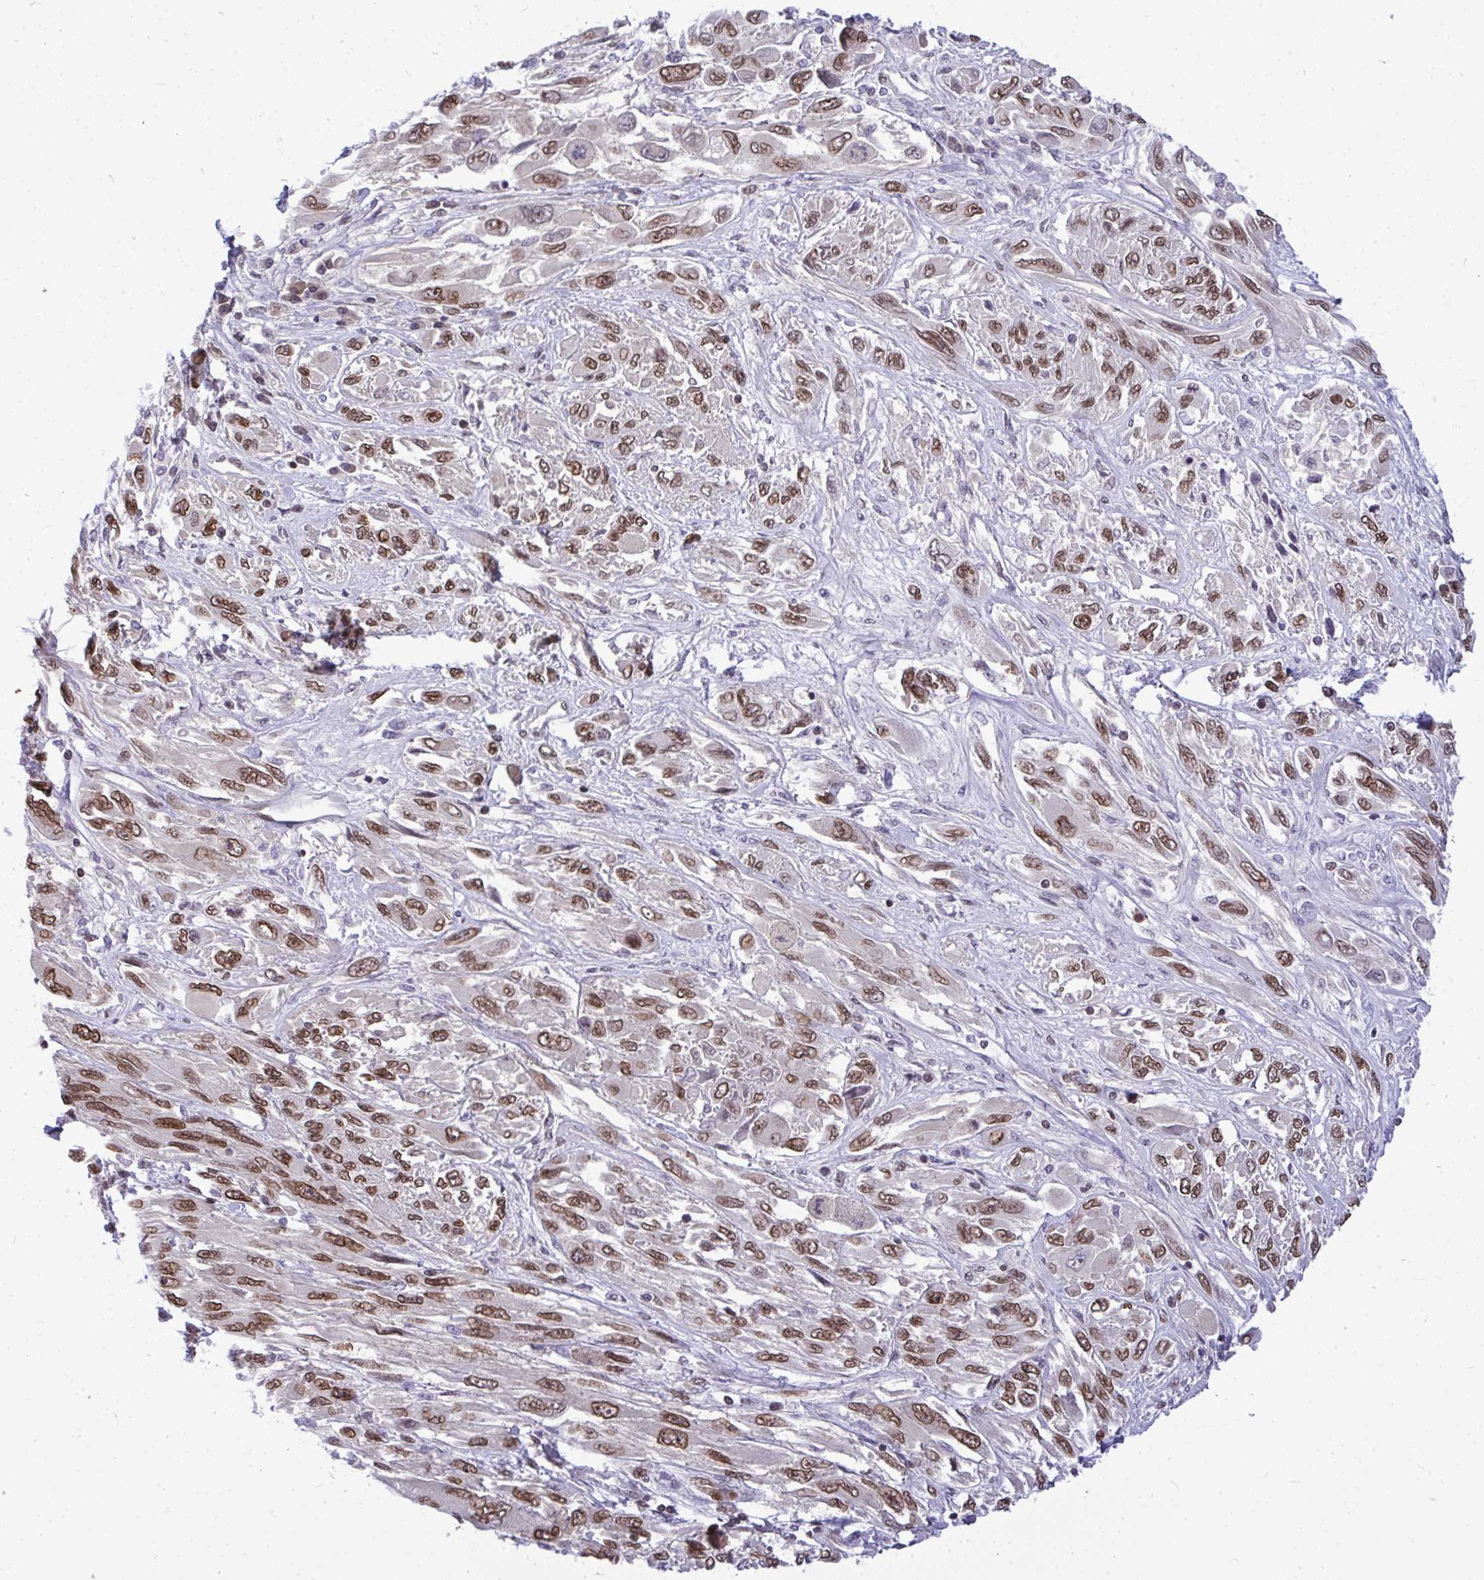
{"staining": {"intensity": "moderate", "quantity": ">75%", "location": "nuclear"}, "tissue": "melanoma", "cell_type": "Tumor cells", "image_type": "cancer", "snomed": [{"axis": "morphology", "description": "Malignant melanoma, NOS"}, {"axis": "topography", "description": "Skin"}], "caption": "This image displays immunohistochemistry (IHC) staining of melanoma, with medium moderate nuclear positivity in about >75% of tumor cells.", "gene": "JPT1", "patient": {"sex": "female", "age": 91}}